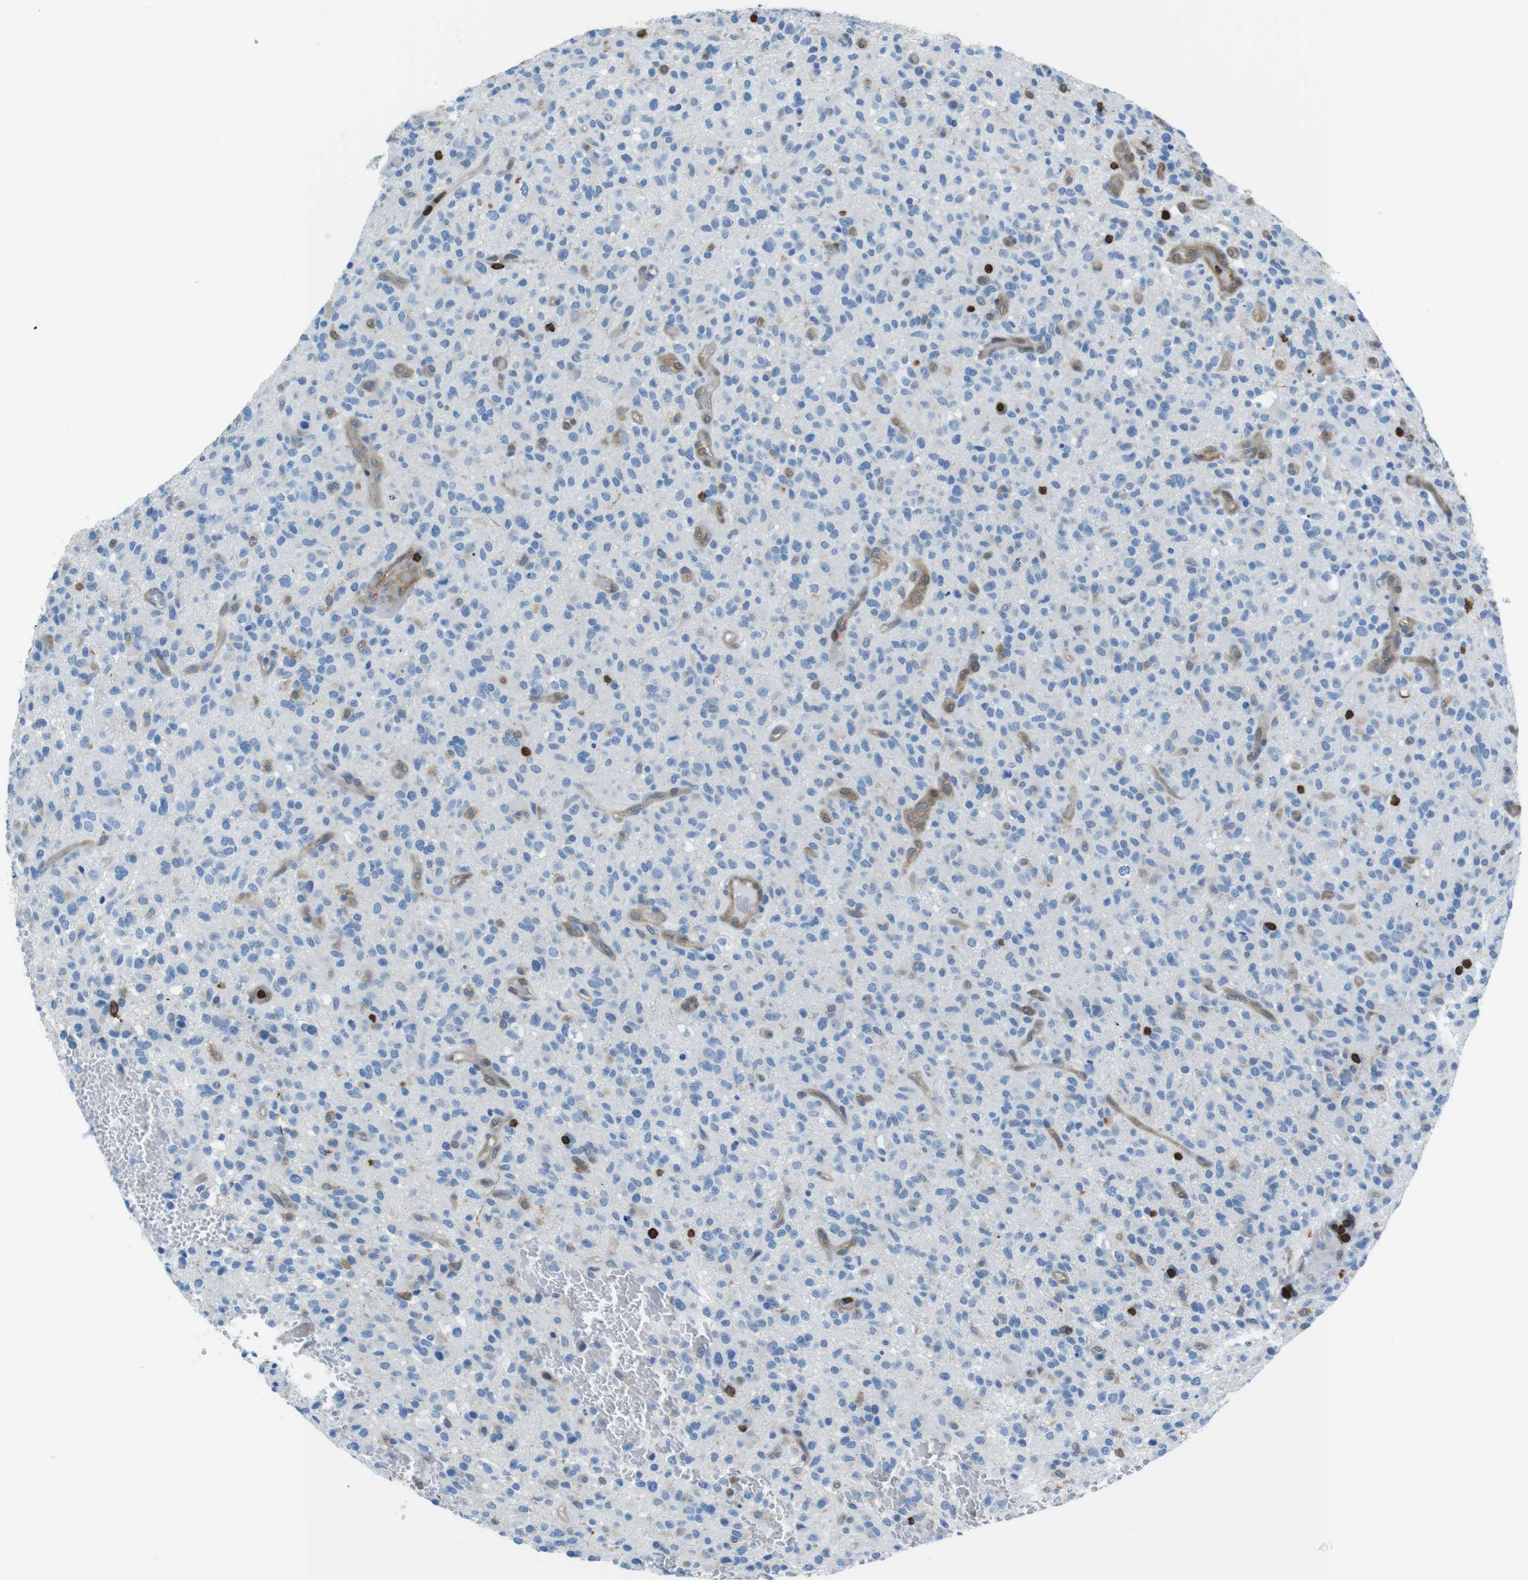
{"staining": {"intensity": "negative", "quantity": "none", "location": "none"}, "tissue": "glioma", "cell_type": "Tumor cells", "image_type": "cancer", "snomed": [{"axis": "morphology", "description": "Glioma, malignant, High grade"}, {"axis": "topography", "description": "Brain"}], "caption": "DAB immunohistochemical staining of human malignant high-grade glioma shows no significant positivity in tumor cells.", "gene": "TES", "patient": {"sex": "male", "age": 71}}